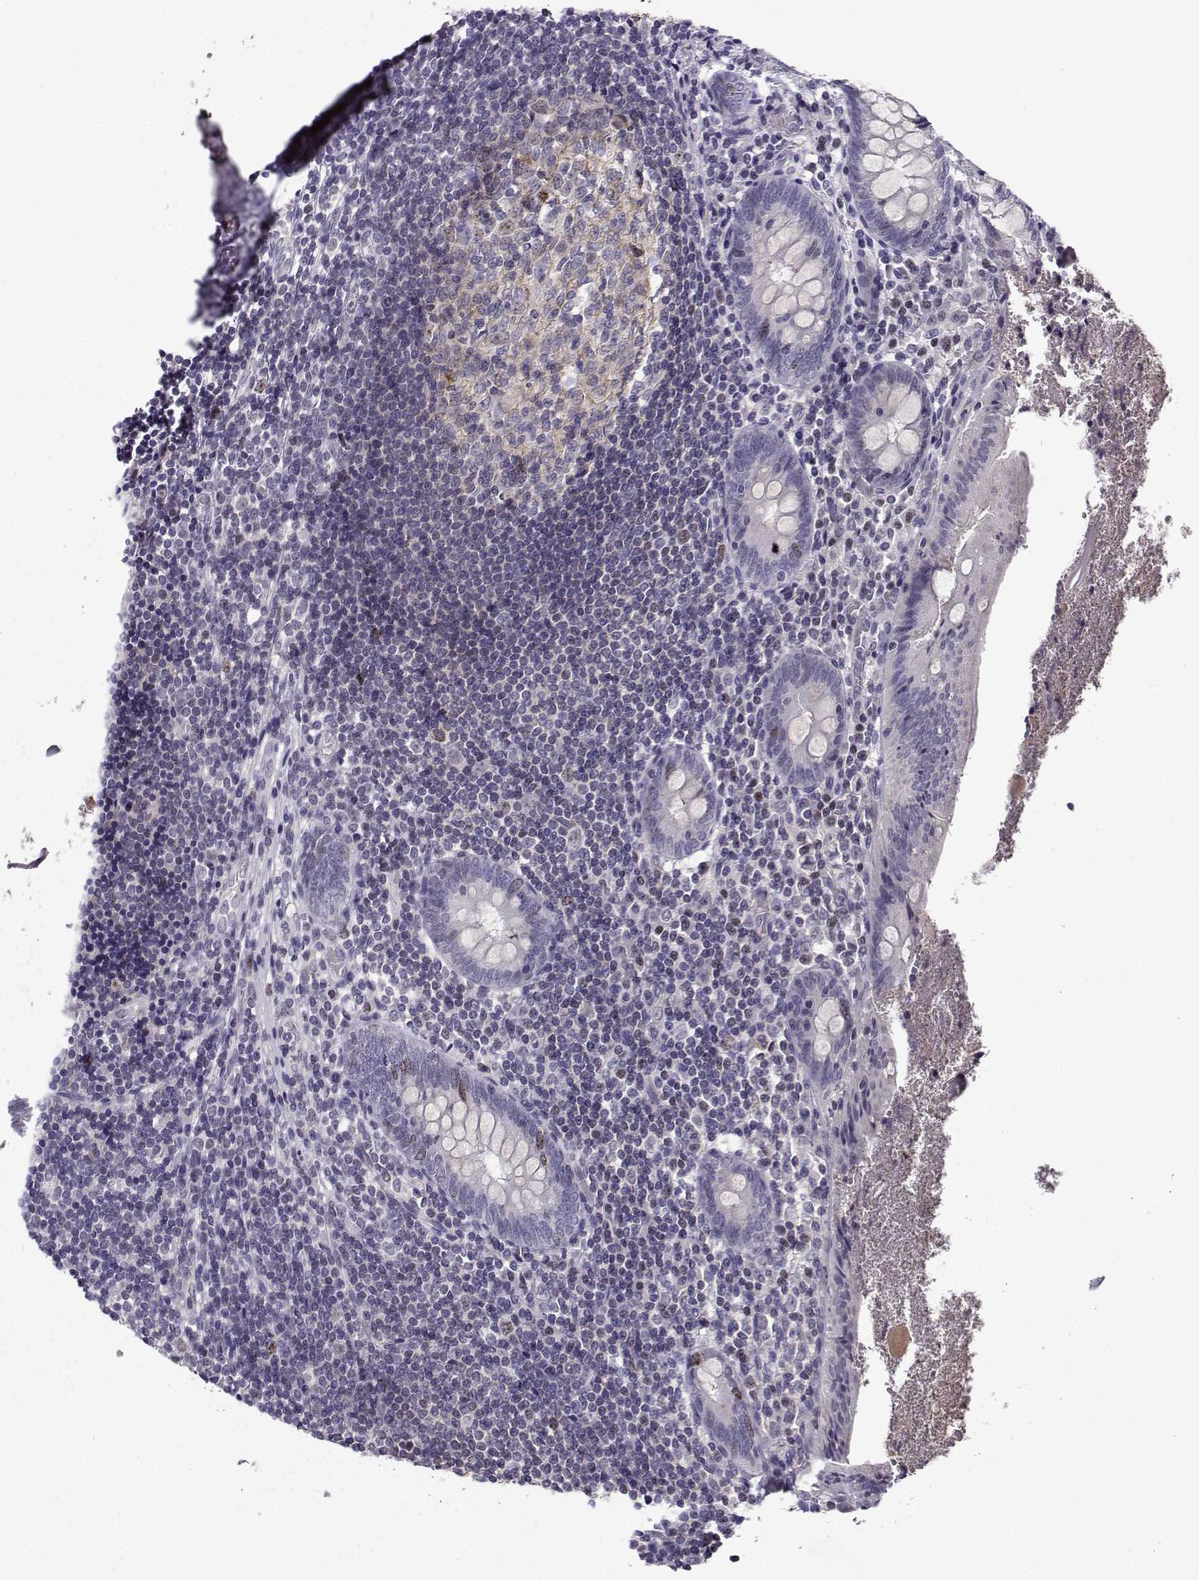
{"staining": {"intensity": "moderate", "quantity": "<25%", "location": "nuclear"}, "tissue": "appendix", "cell_type": "Glandular cells", "image_type": "normal", "snomed": [{"axis": "morphology", "description": "Normal tissue, NOS"}, {"axis": "topography", "description": "Appendix"}], "caption": "Immunohistochemistry (IHC) (DAB) staining of unremarkable human appendix reveals moderate nuclear protein expression in approximately <25% of glandular cells.", "gene": "INCENP", "patient": {"sex": "female", "age": 23}}